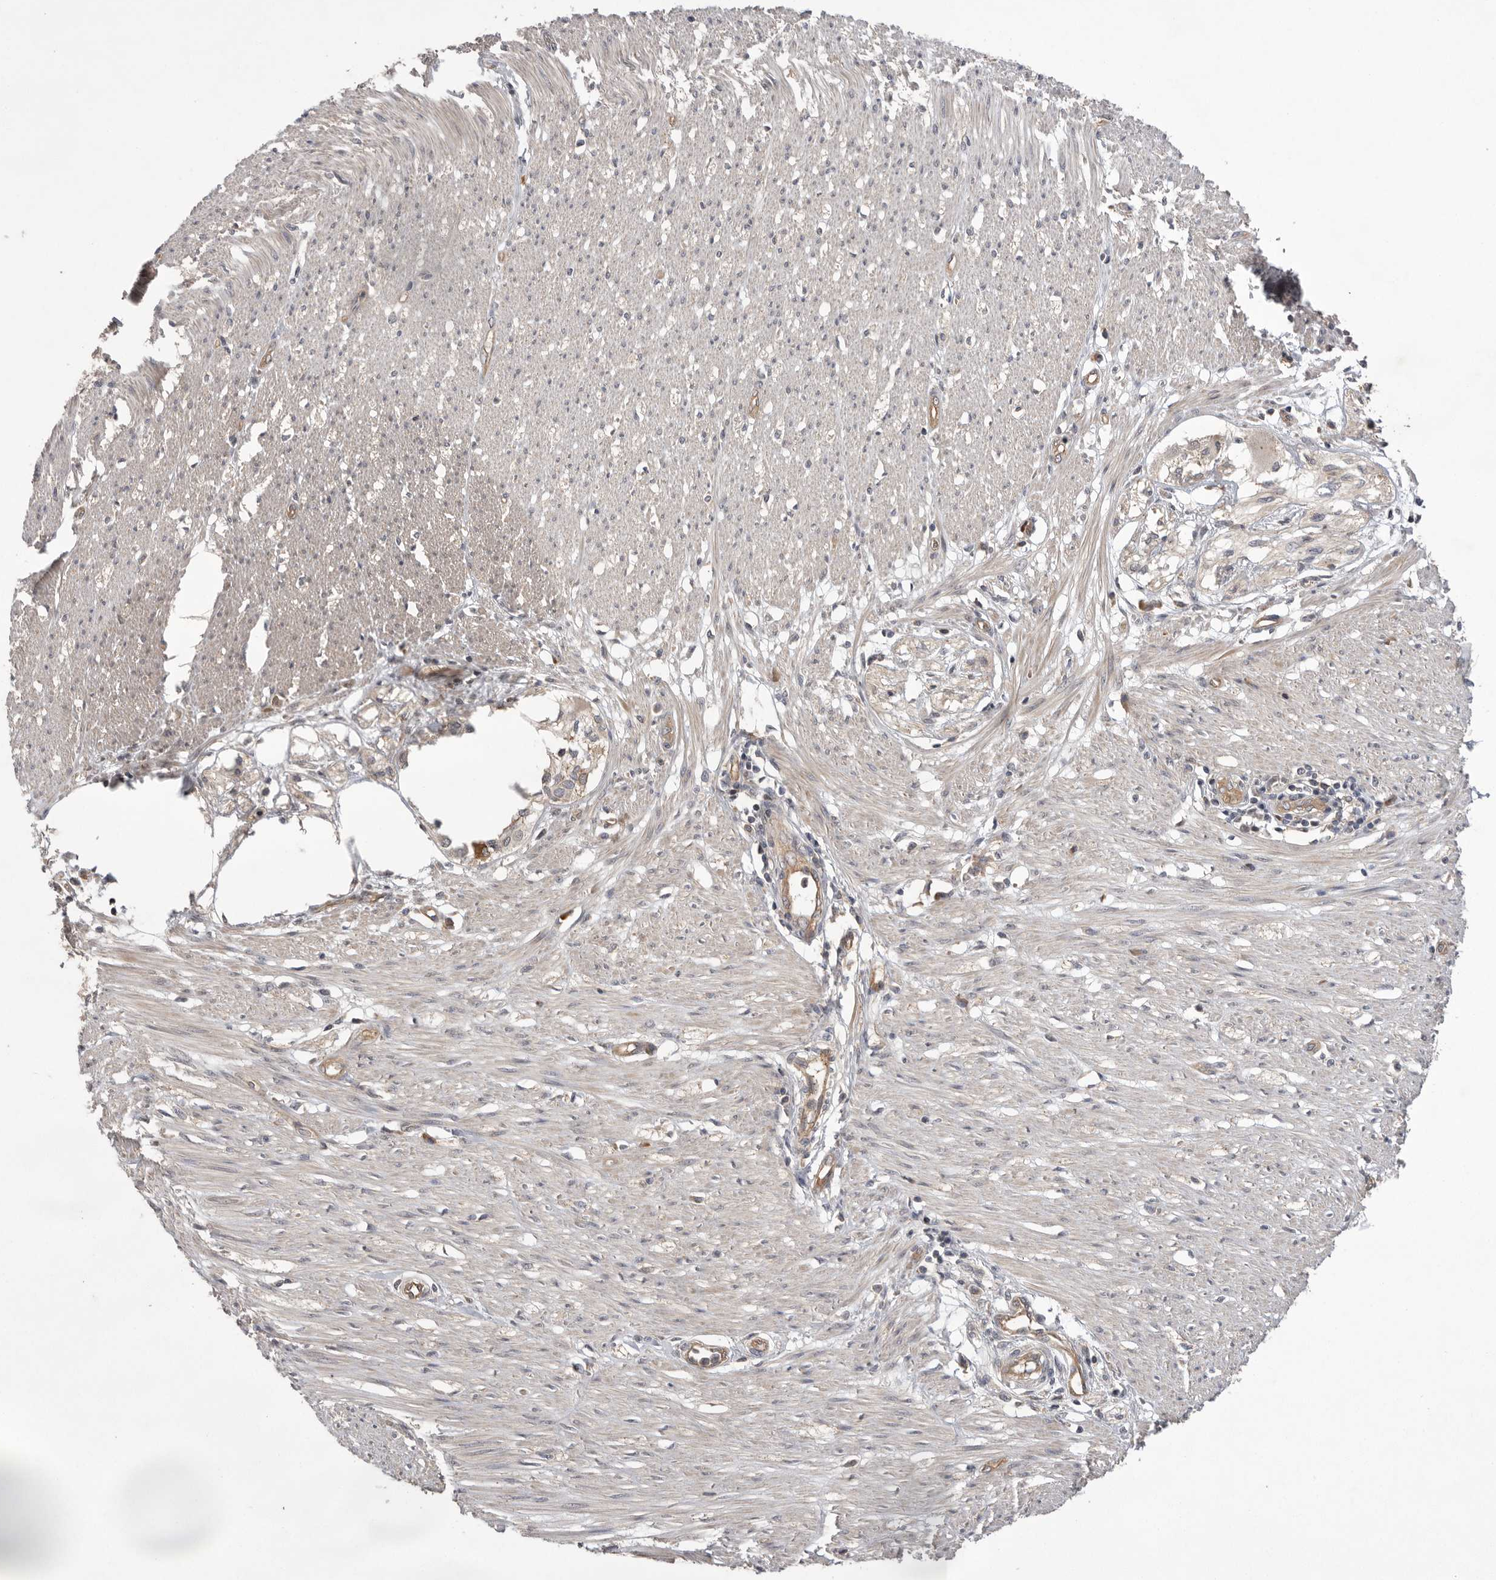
{"staining": {"intensity": "moderate", "quantity": "25%-75%", "location": "cytoplasmic/membranous"}, "tissue": "smooth muscle", "cell_type": "Smooth muscle cells", "image_type": "normal", "snomed": [{"axis": "morphology", "description": "Normal tissue, NOS"}, {"axis": "morphology", "description": "Adenocarcinoma, NOS"}, {"axis": "topography", "description": "Colon"}, {"axis": "topography", "description": "Peripheral nerve tissue"}], "caption": "This photomicrograph shows IHC staining of unremarkable smooth muscle, with medium moderate cytoplasmic/membranous expression in approximately 25%-75% of smooth muscle cells.", "gene": "NRCAM", "patient": {"sex": "male", "age": 14}}